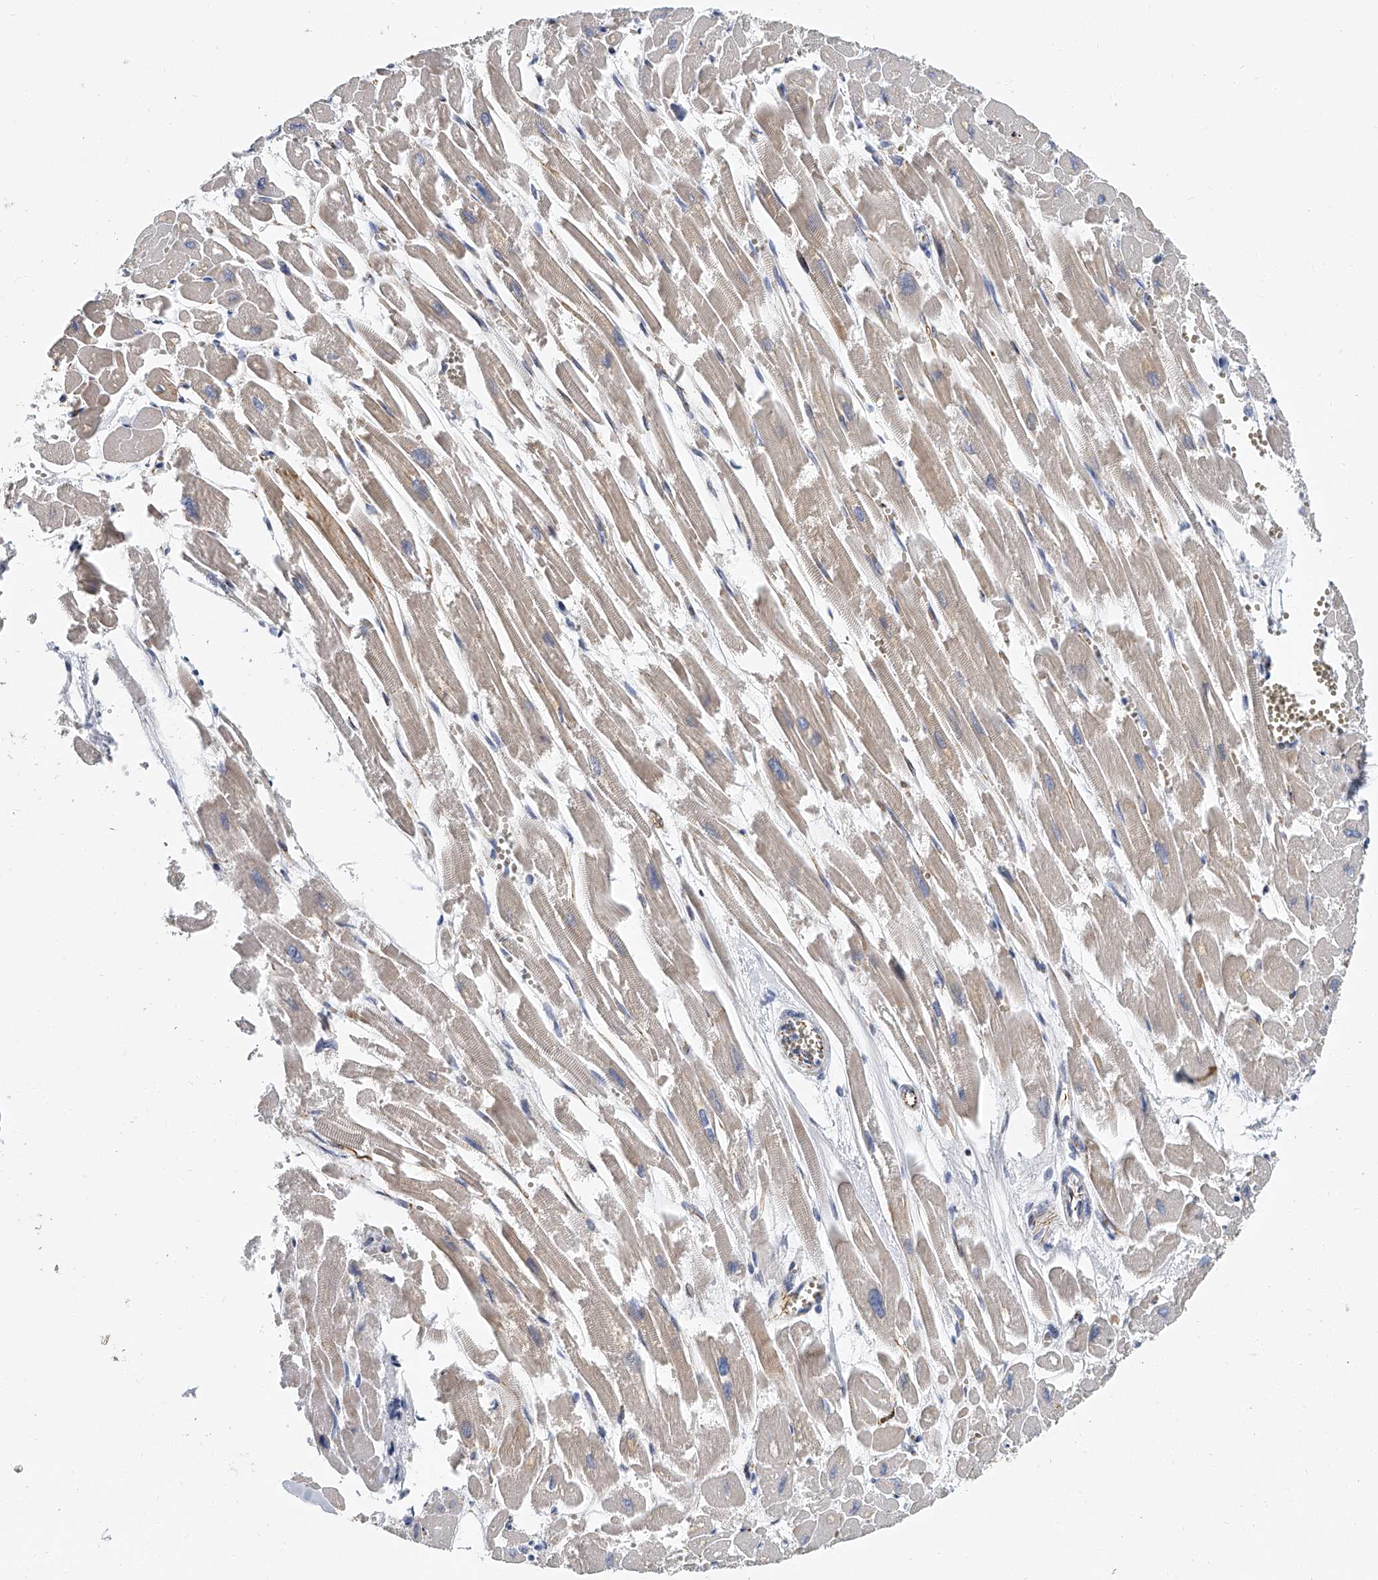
{"staining": {"intensity": "moderate", "quantity": "<25%", "location": "cytoplasmic/membranous"}, "tissue": "heart muscle", "cell_type": "Cardiomyocytes", "image_type": "normal", "snomed": [{"axis": "morphology", "description": "Normal tissue, NOS"}, {"axis": "topography", "description": "Heart"}], "caption": "A histopathology image of human heart muscle stained for a protein demonstrates moderate cytoplasmic/membranous brown staining in cardiomyocytes. The protein is shown in brown color, while the nuclei are stained blue.", "gene": "KIRREL1", "patient": {"sex": "male", "age": 54}}